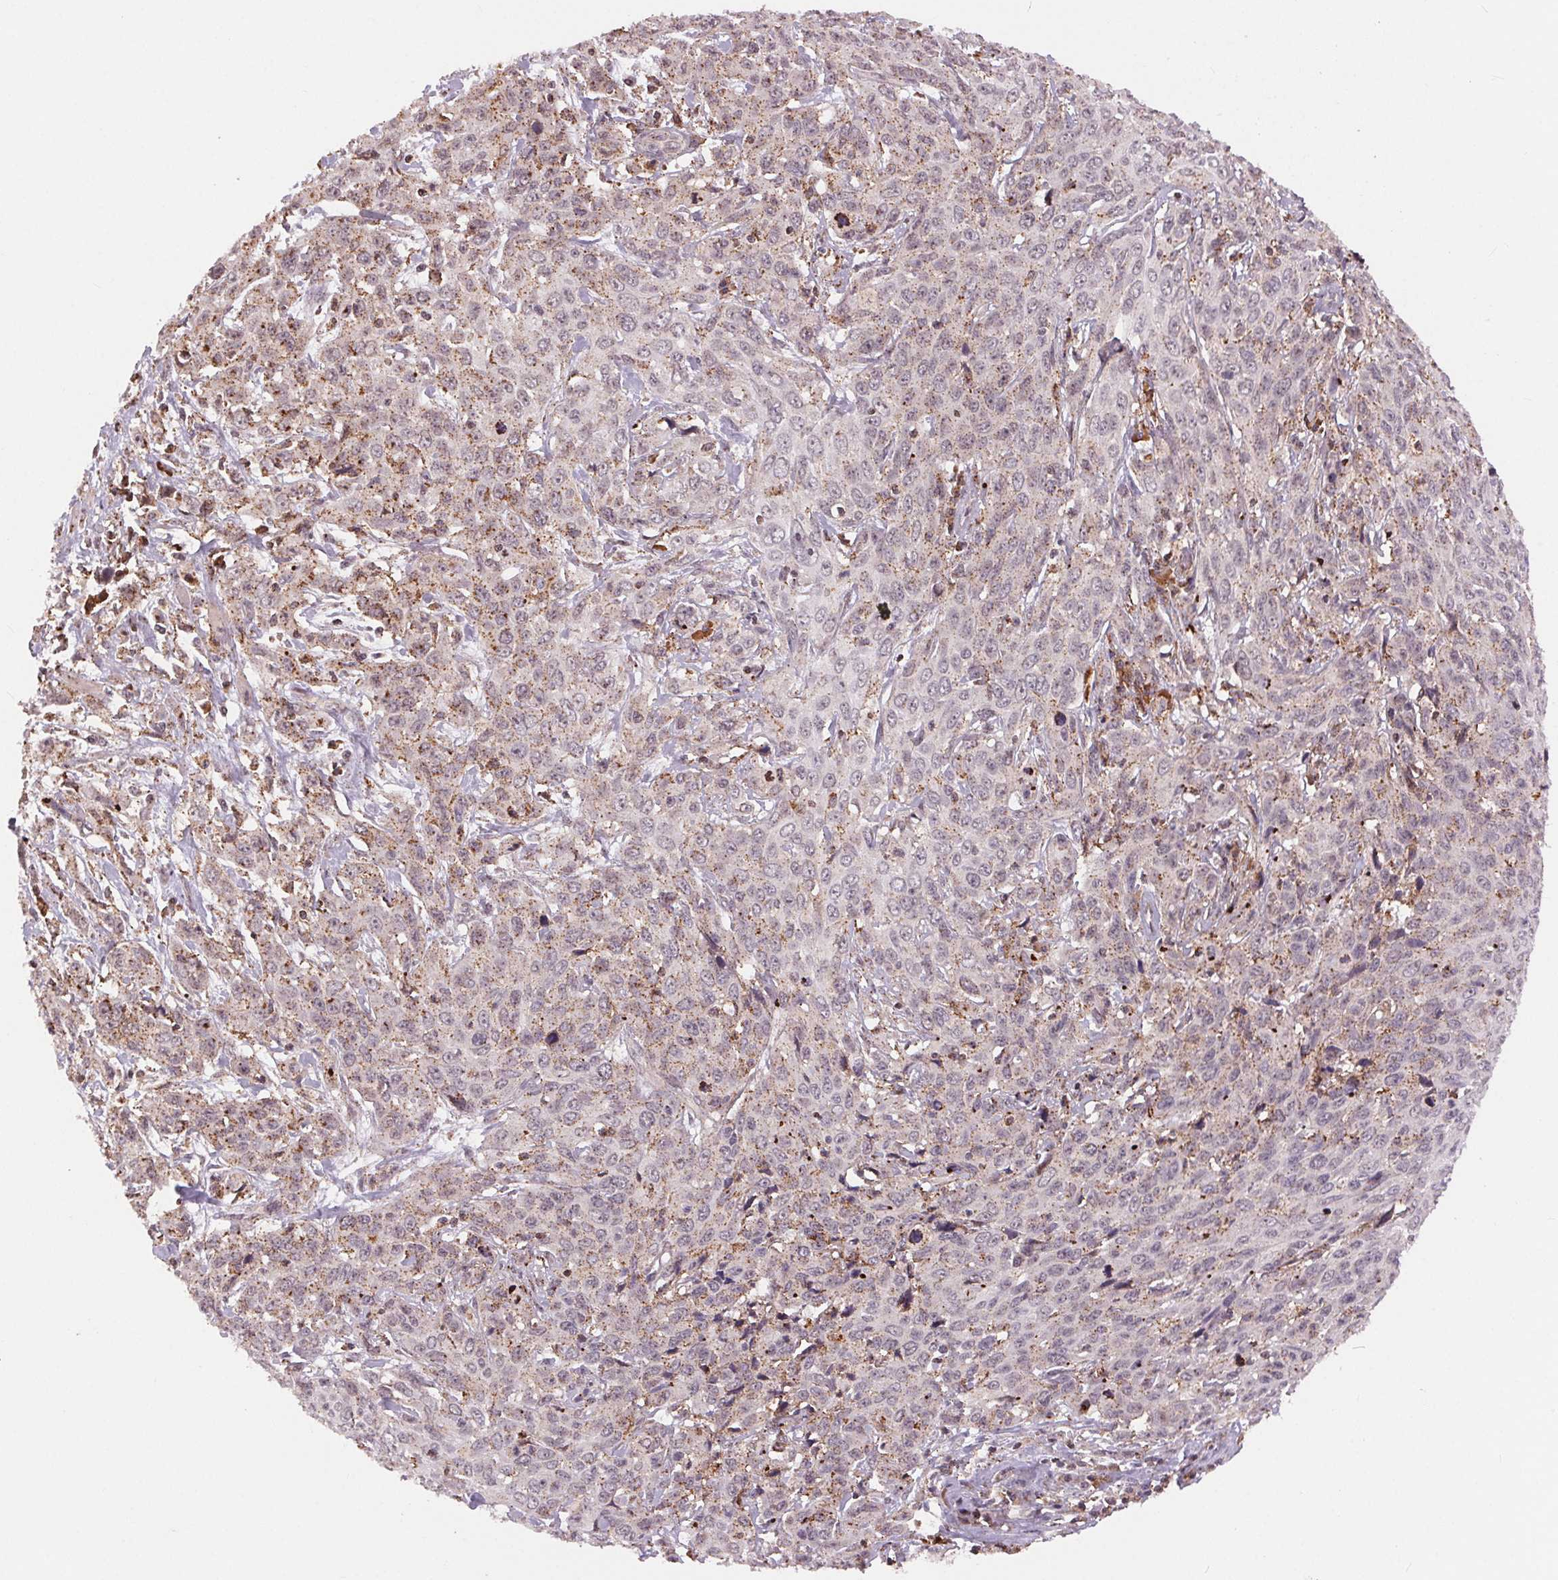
{"staining": {"intensity": "weak", "quantity": "25%-75%", "location": "cytoplasmic/membranous"}, "tissue": "cervical cancer", "cell_type": "Tumor cells", "image_type": "cancer", "snomed": [{"axis": "morphology", "description": "Squamous cell carcinoma, NOS"}, {"axis": "topography", "description": "Cervix"}], "caption": "Cervical cancer (squamous cell carcinoma) was stained to show a protein in brown. There is low levels of weak cytoplasmic/membranous positivity in approximately 25%-75% of tumor cells.", "gene": "CHMP4B", "patient": {"sex": "female", "age": 38}}